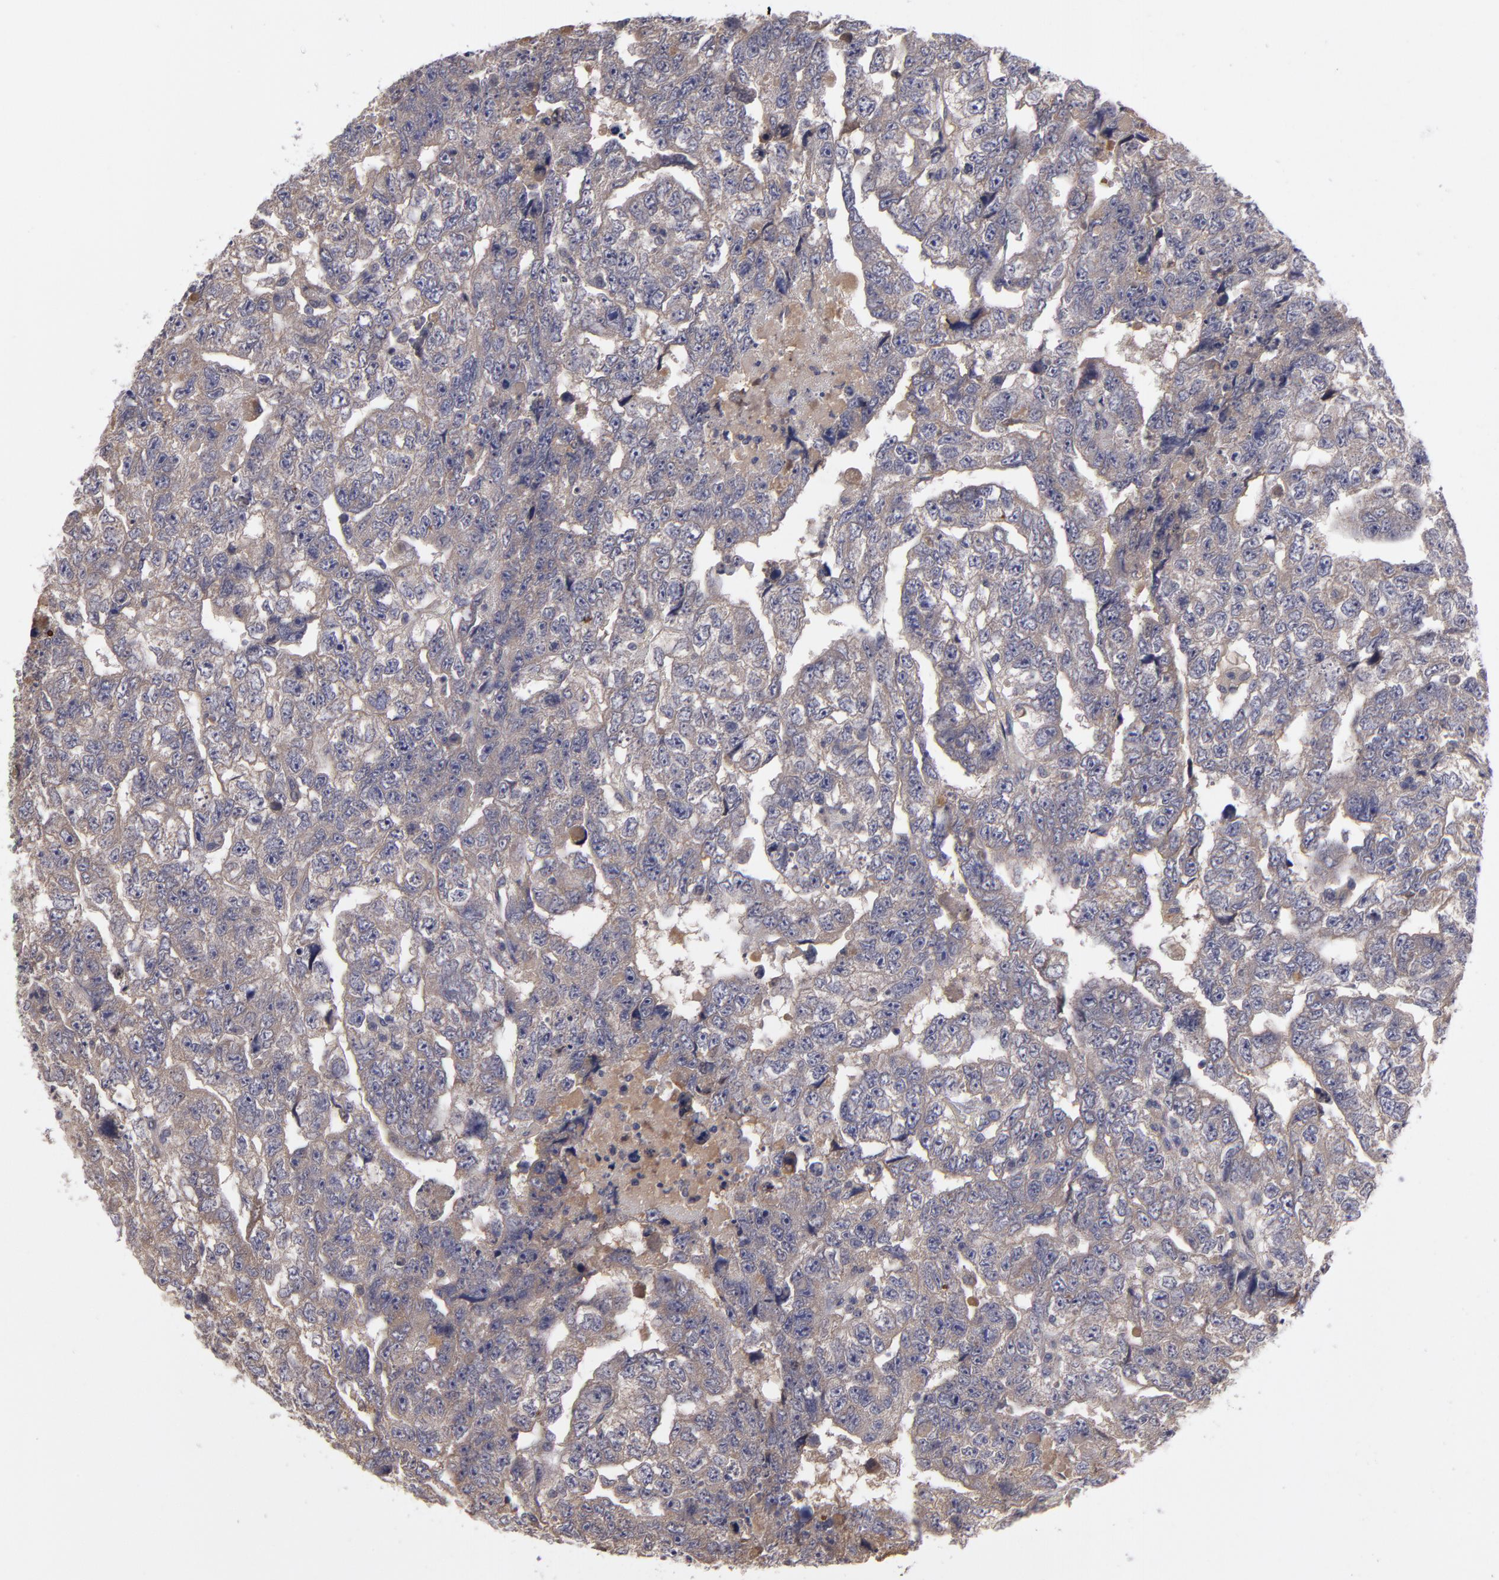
{"staining": {"intensity": "moderate", "quantity": ">75%", "location": "cytoplasmic/membranous"}, "tissue": "testis cancer", "cell_type": "Tumor cells", "image_type": "cancer", "snomed": [{"axis": "morphology", "description": "Carcinoma, Embryonal, NOS"}, {"axis": "topography", "description": "Testis"}], "caption": "DAB immunohistochemical staining of embryonal carcinoma (testis) reveals moderate cytoplasmic/membranous protein expression in about >75% of tumor cells. (DAB IHC with brightfield microscopy, high magnification).", "gene": "MMP11", "patient": {"sex": "male", "age": 36}}